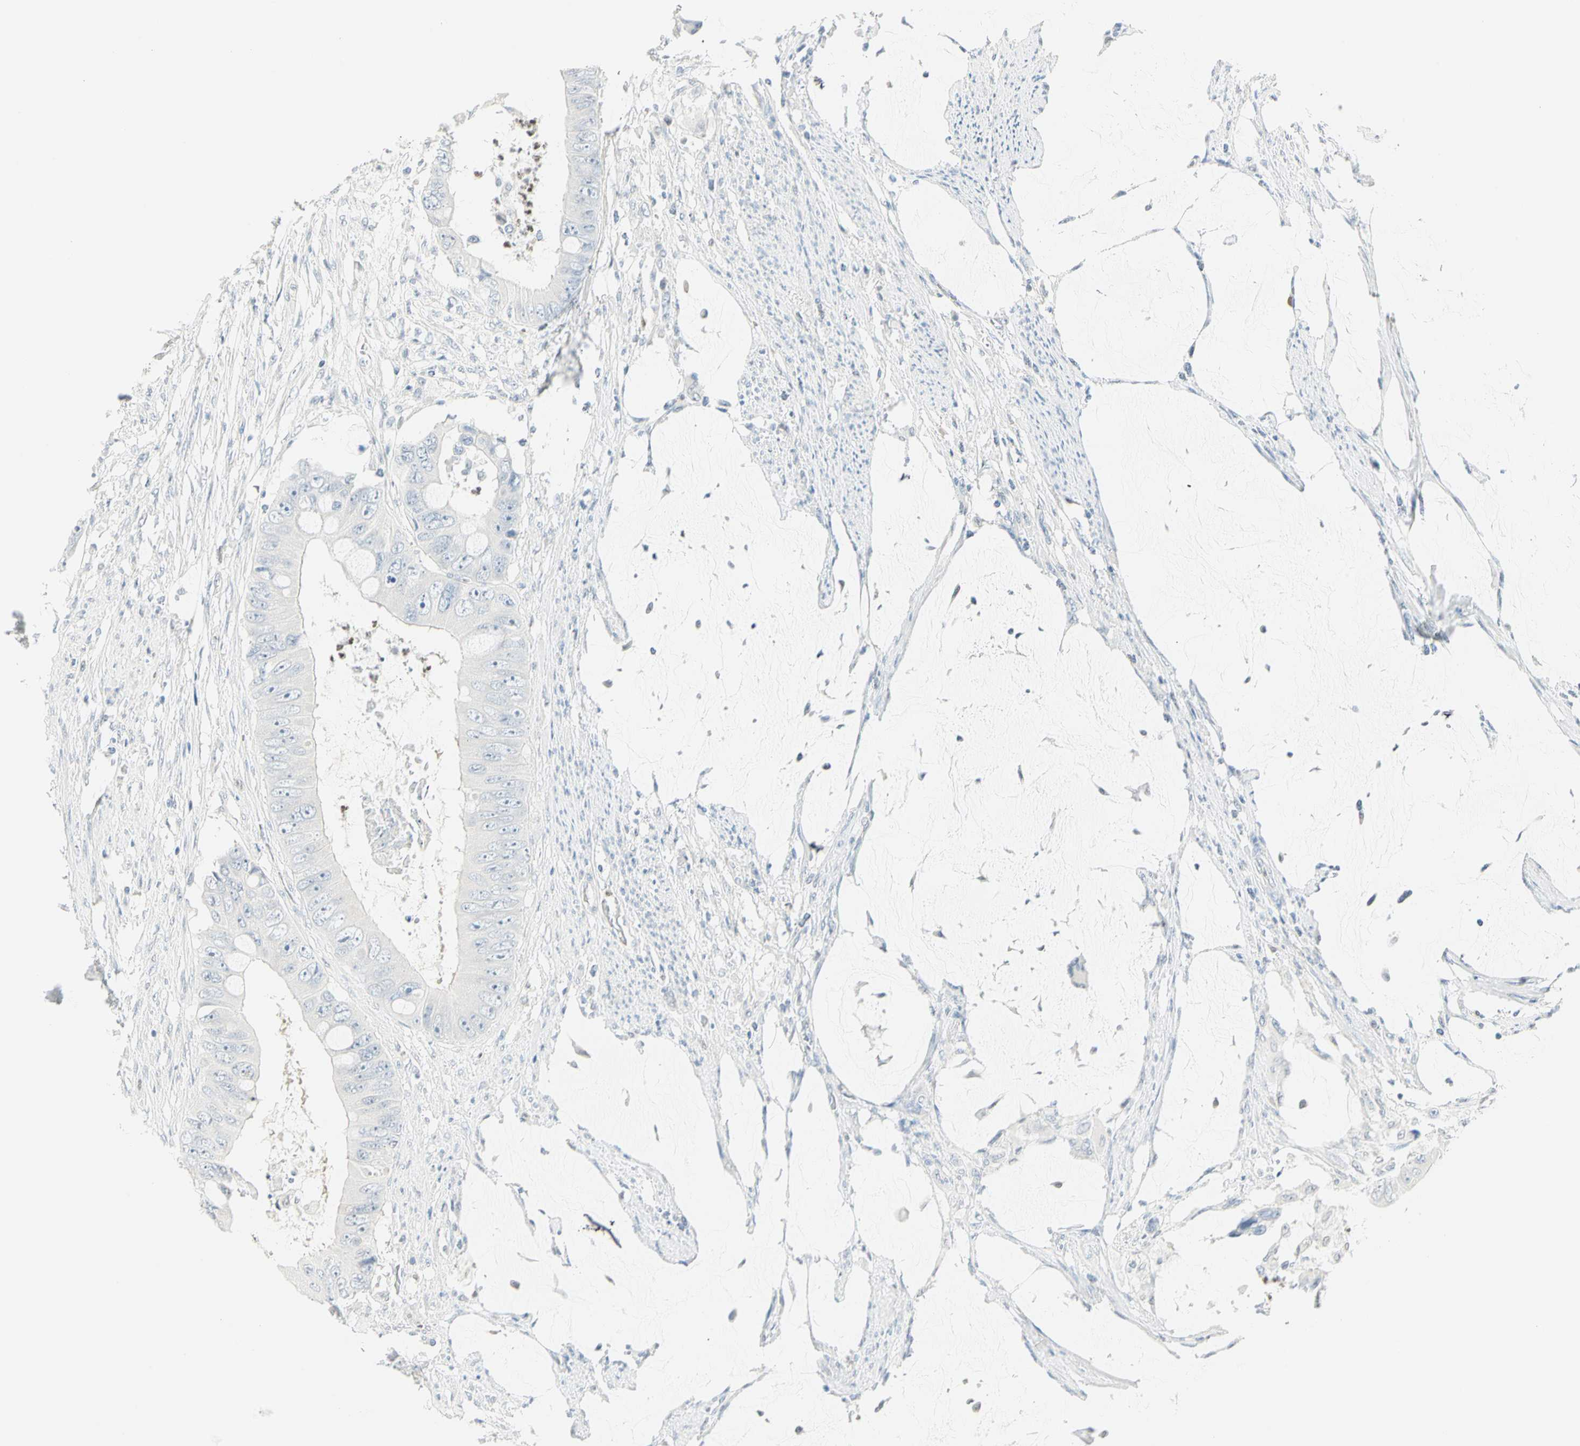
{"staining": {"intensity": "negative", "quantity": "none", "location": "none"}, "tissue": "colorectal cancer", "cell_type": "Tumor cells", "image_type": "cancer", "snomed": [{"axis": "morphology", "description": "Adenocarcinoma, NOS"}, {"axis": "topography", "description": "Rectum"}], "caption": "Human colorectal cancer stained for a protein using immunohistochemistry (IHC) exhibits no staining in tumor cells.", "gene": "MLLT10", "patient": {"sex": "female", "age": 77}}